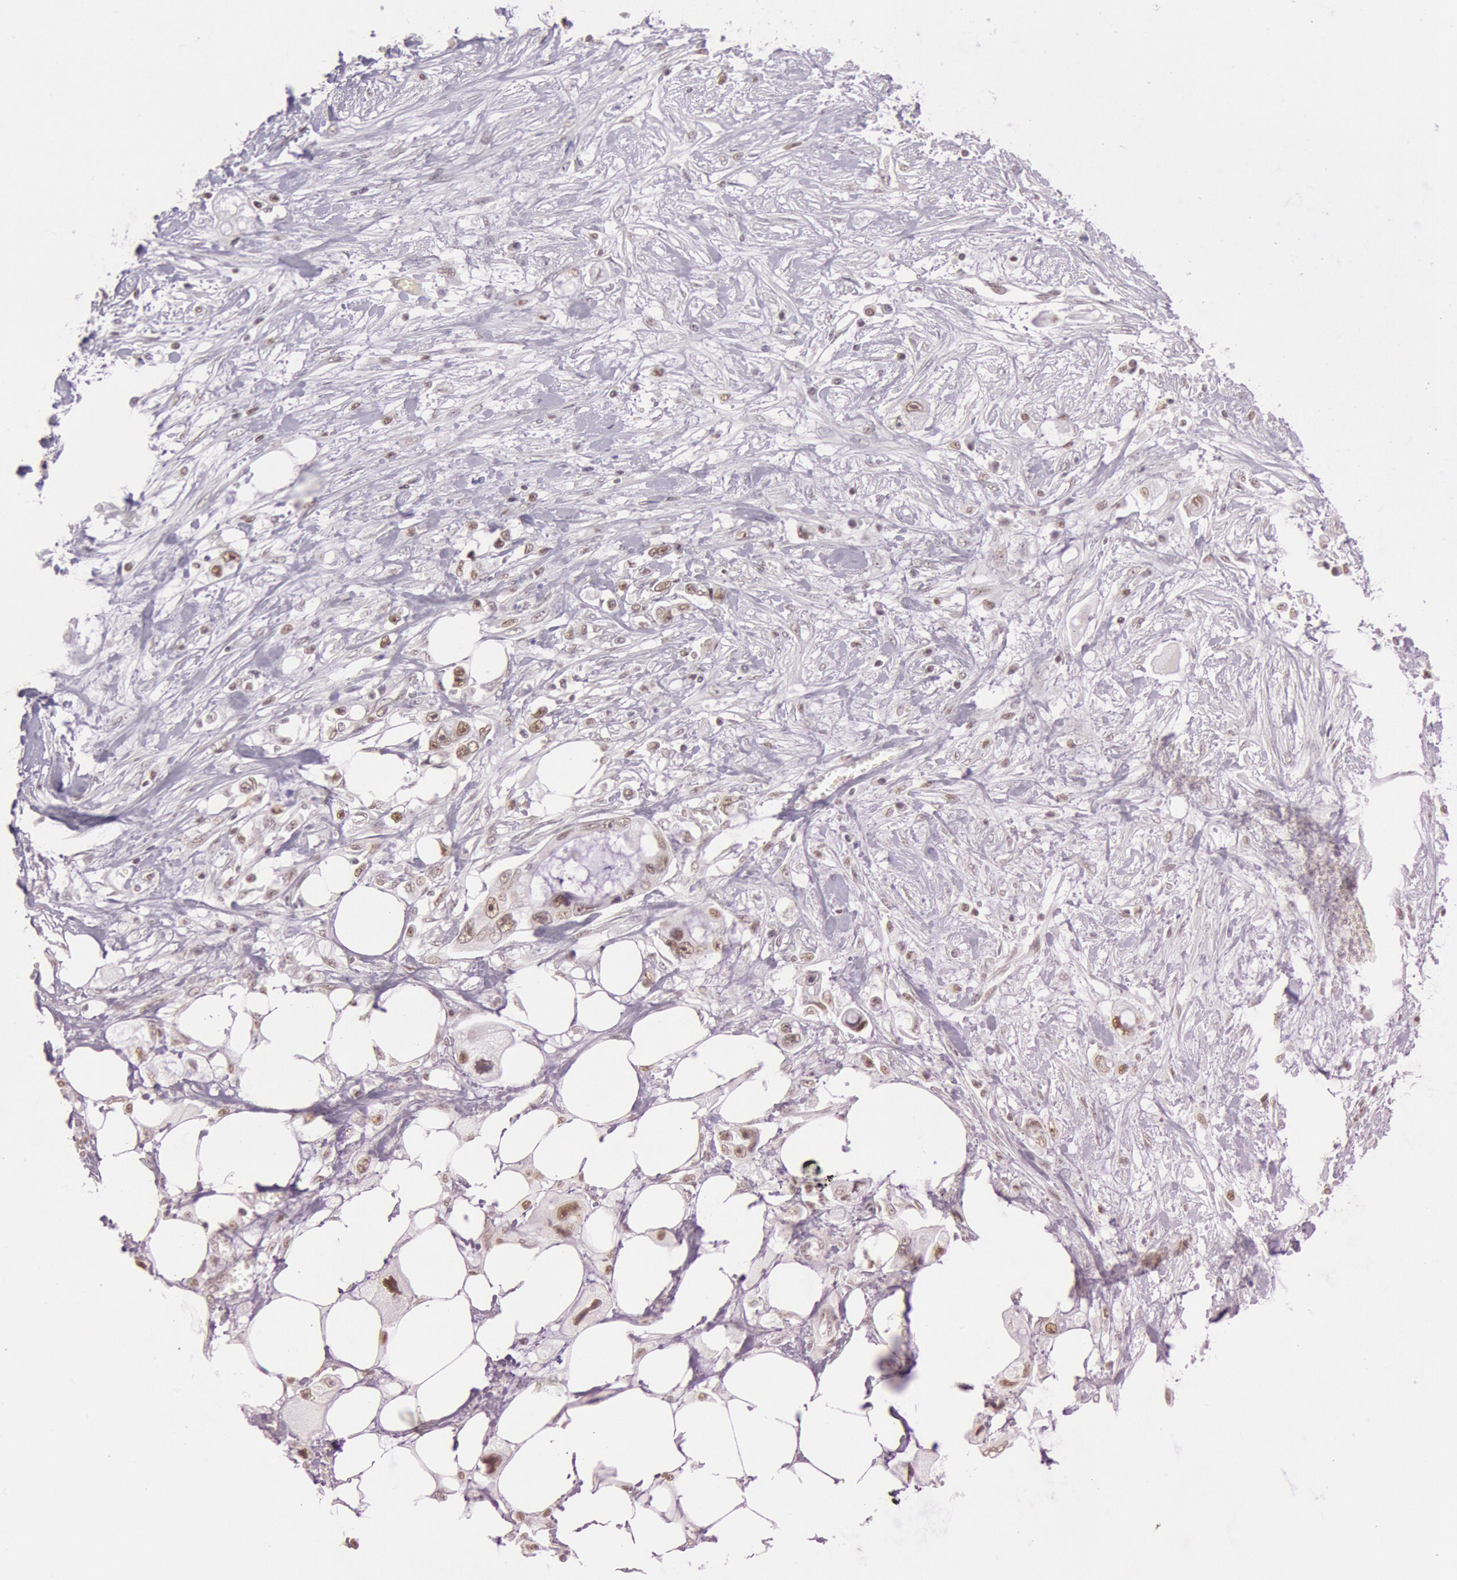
{"staining": {"intensity": "weak", "quantity": "25%-75%", "location": "nuclear"}, "tissue": "pancreatic cancer", "cell_type": "Tumor cells", "image_type": "cancer", "snomed": [{"axis": "morphology", "description": "Adenocarcinoma, NOS"}, {"axis": "topography", "description": "Pancreas"}, {"axis": "topography", "description": "Stomach, upper"}], "caption": "A high-resolution histopathology image shows immunohistochemistry staining of pancreatic cancer, which exhibits weak nuclear positivity in about 25%-75% of tumor cells. Immunohistochemistry (ihc) stains the protein in brown and the nuclei are stained blue.", "gene": "TASL", "patient": {"sex": "male", "age": 77}}